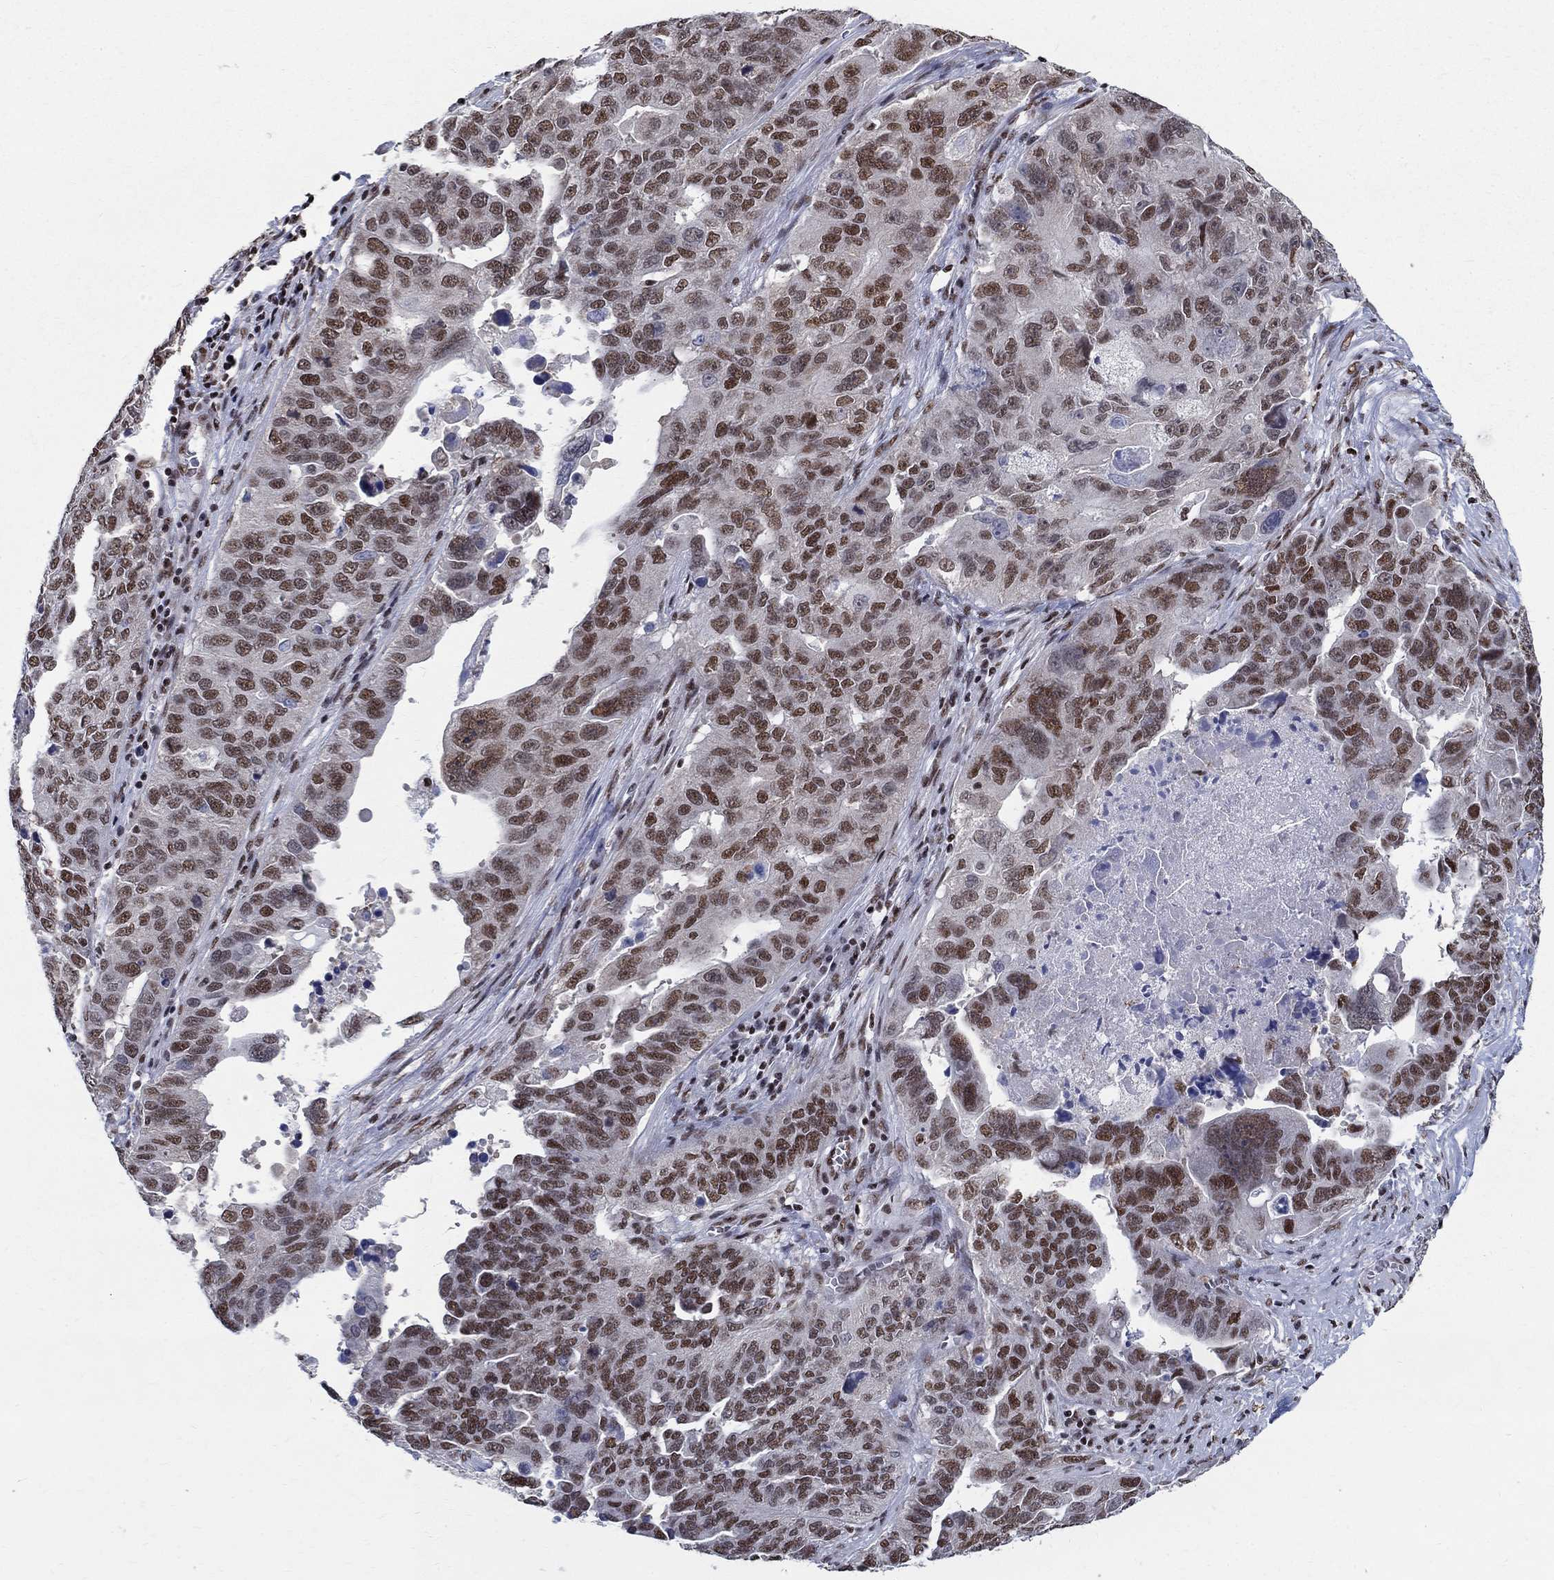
{"staining": {"intensity": "strong", "quantity": "25%-75%", "location": "nuclear"}, "tissue": "ovarian cancer", "cell_type": "Tumor cells", "image_type": "cancer", "snomed": [{"axis": "morphology", "description": "Carcinoma, endometroid"}, {"axis": "topography", "description": "Soft tissue"}, {"axis": "topography", "description": "Ovary"}], "caption": "An image of human ovarian cancer stained for a protein shows strong nuclear brown staining in tumor cells.", "gene": "FBXO16", "patient": {"sex": "female", "age": 52}}